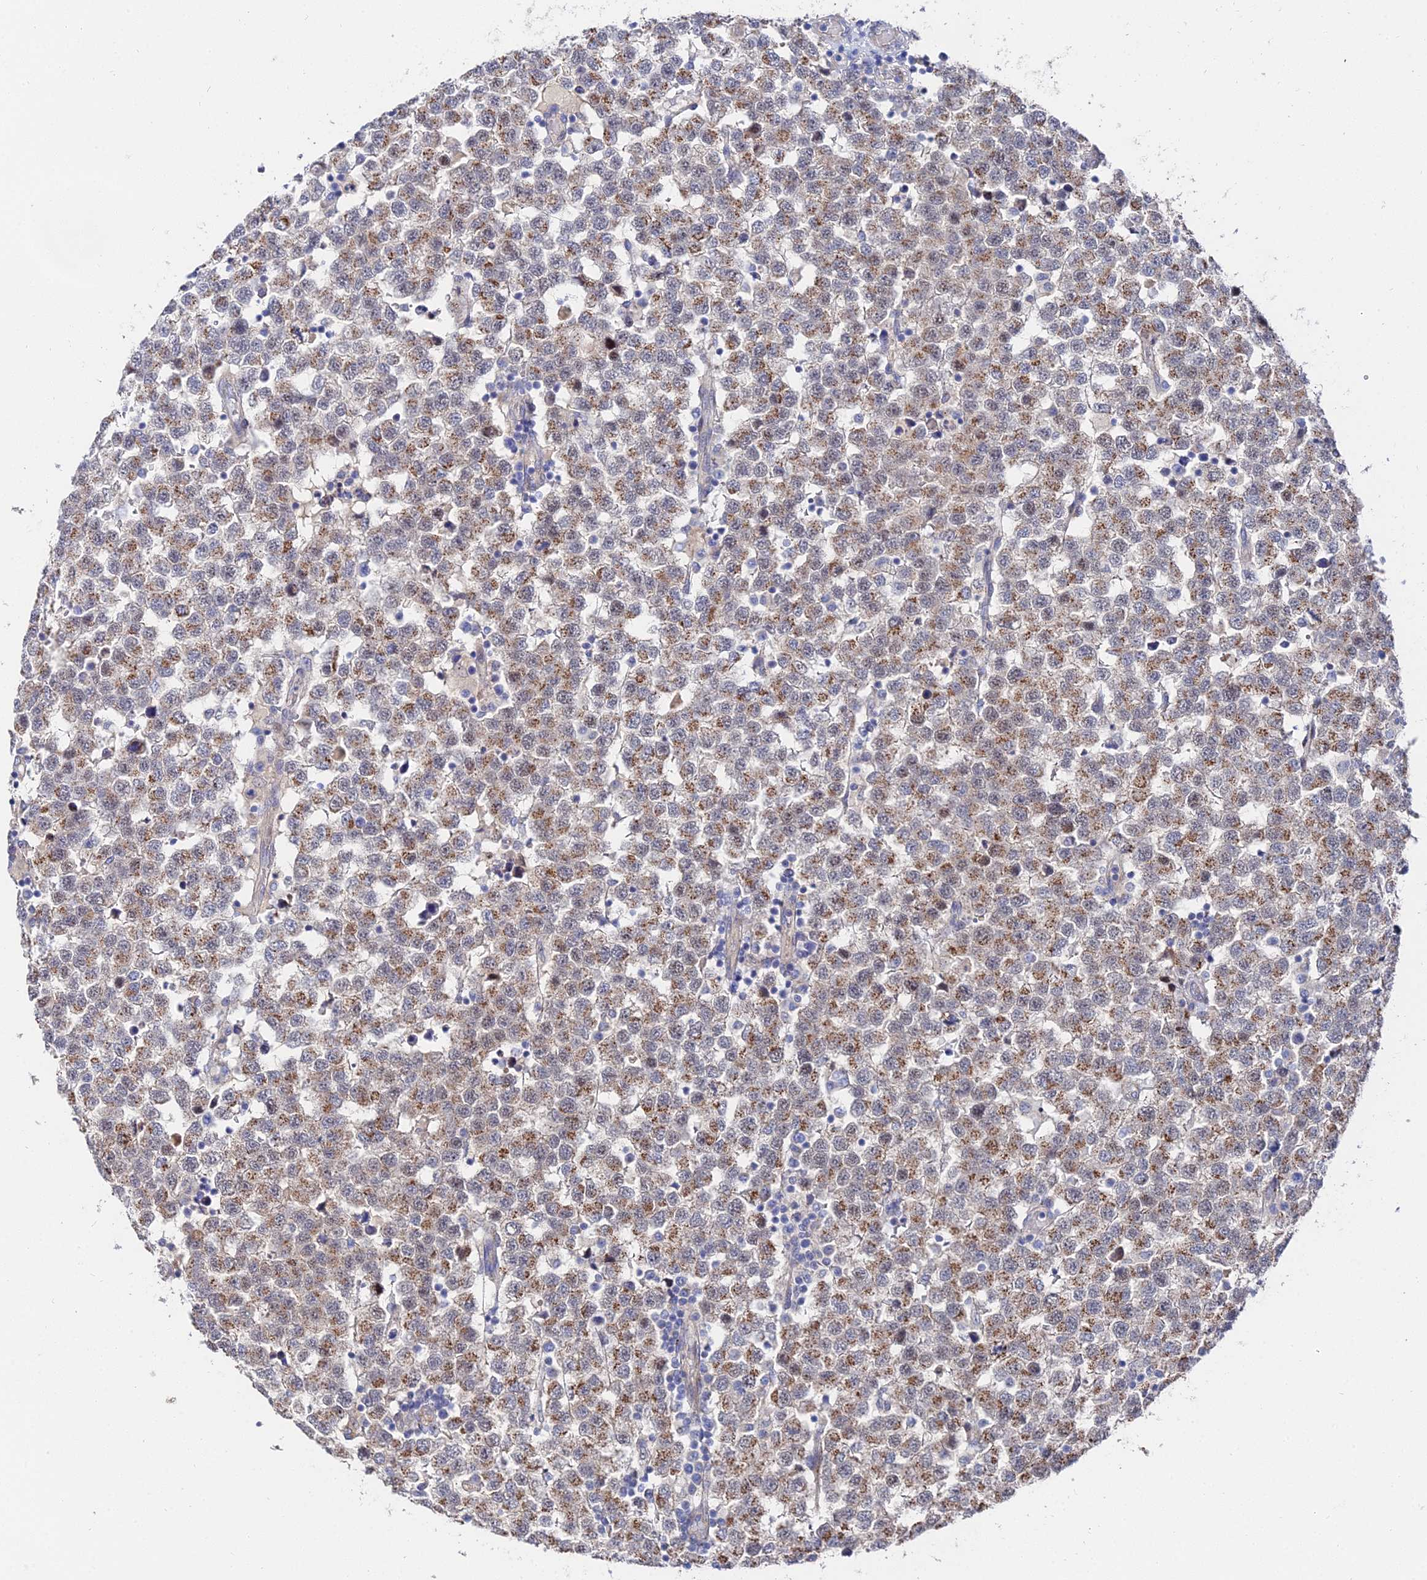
{"staining": {"intensity": "moderate", "quantity": ">75%", "location": "cytoplasmic/membranous"}, "tissue": "testis cancer", "cell_type": "Tumor cells", "image_type": "cancer", "snomed": [{"axis": "morphology", "description": "Seminoma, NOS"}, {"axis": "topography", "description": "Testis"}], "caption": "High-power microscopy captured an immunohistochemistry histopathology image of testis cancer, revealing moderate cytoplasmic/membranous expression in about >75% of tumor cells.", "gene": "BORCS8", "patient": {"sex": "male", "age": 34}}